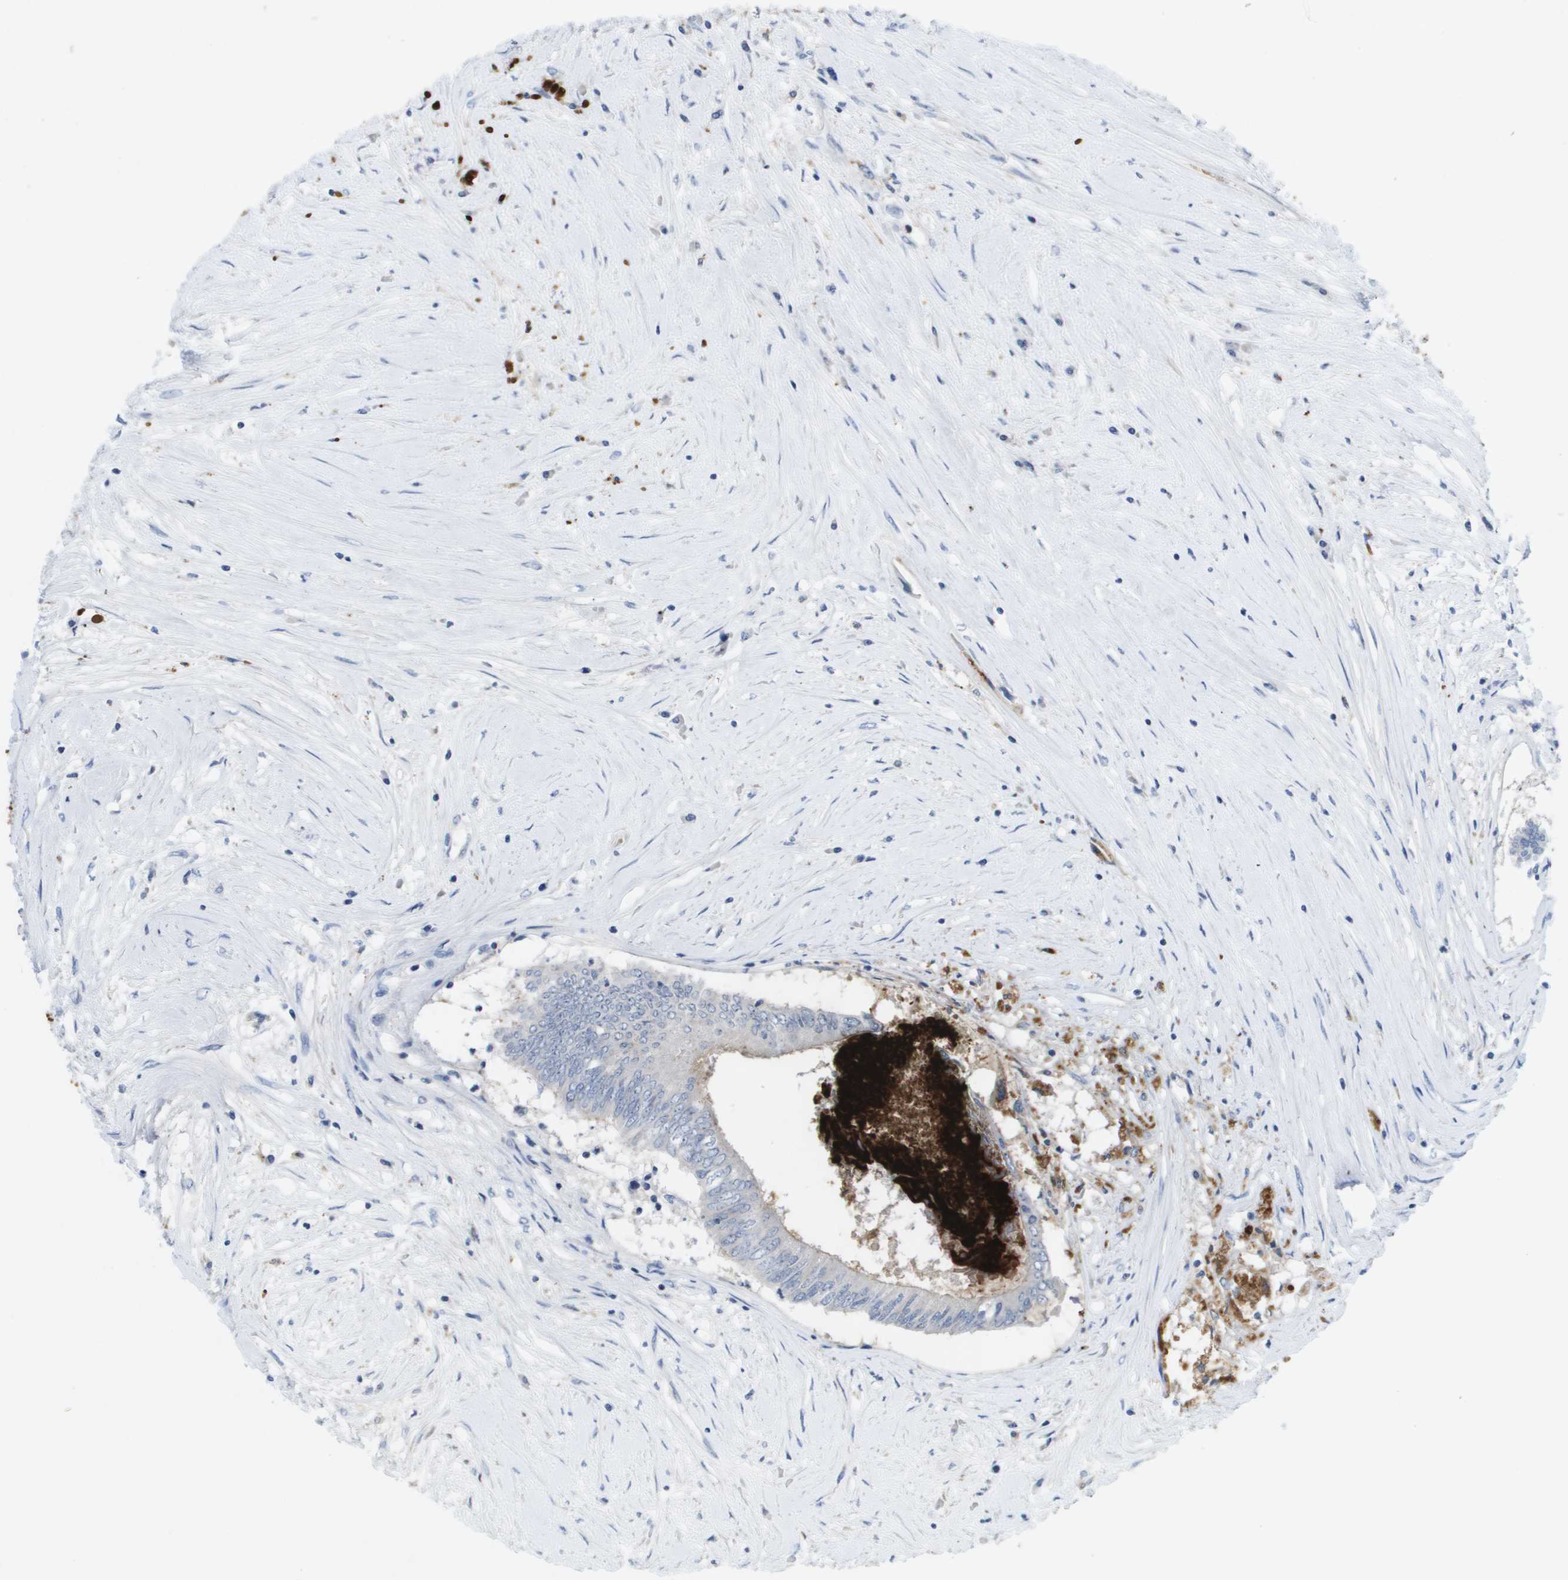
{"staining": {"intensity": "negative", "quantity": "none", "location": "none"}, "tissue": "colorectal cancer", "cell_type": "Tumor cells", "image_type": "cancer", "snomed": [{"axis": "morphology", "description": "Adenocarcinoma, NOS"}, {"axis": "topography", "description": "Rectum"}], "caption": "The micrograph exhibits no significant staining in tumor cells of adenocarcinoma (colorectal).", "gene": "LIPG", "patient": {"sex": "male", "age": 63}}